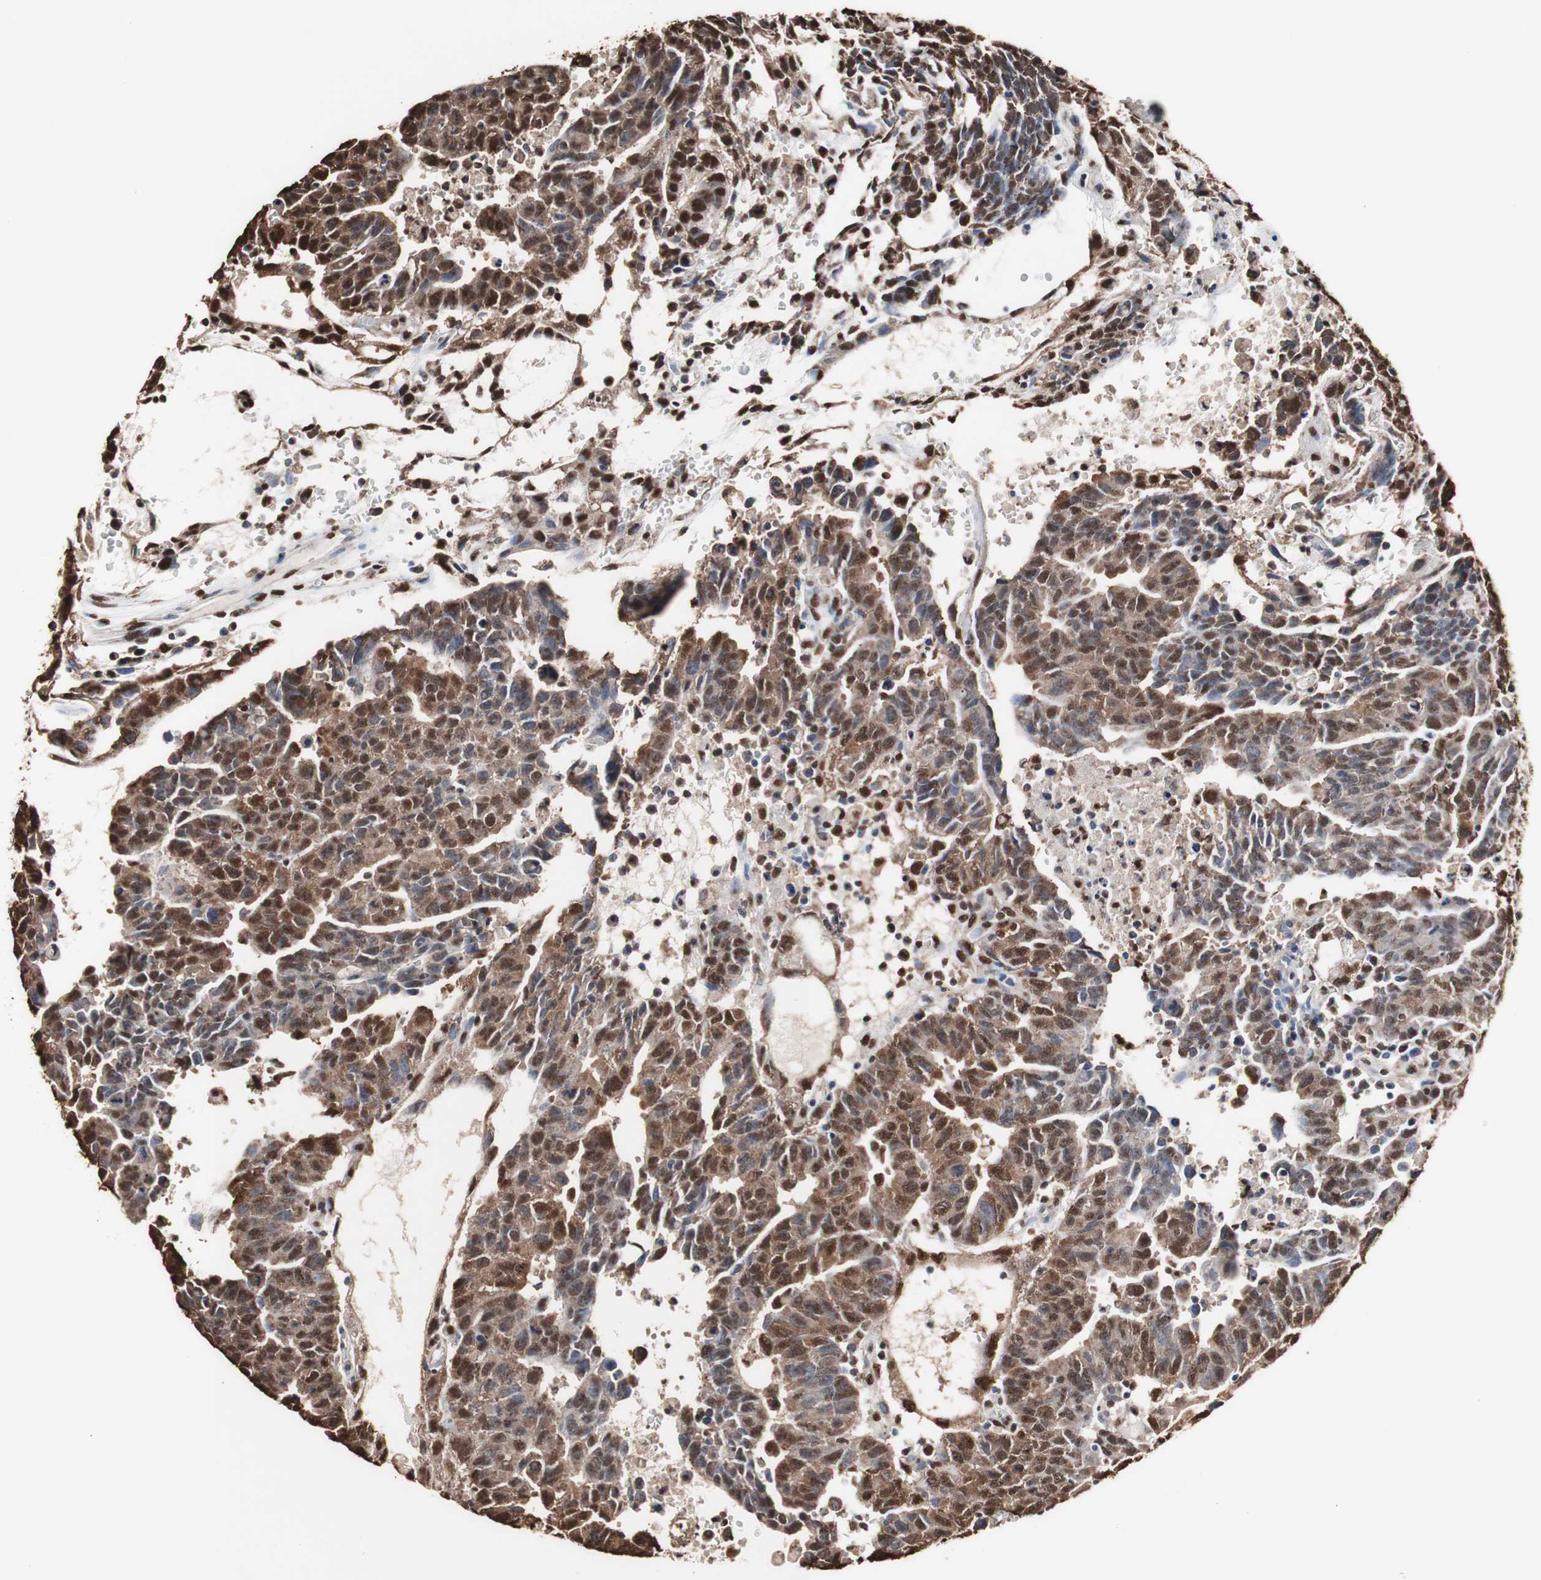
{"staining": {"intensity": "strong", "quantity": ">75%", "location": "cytoplasmic/membranous,nuclear"}, "tissue": "testis cancer", "cell_type": "Tumor cells", "image_type": "cancer", "snomed": [{"axis": "morphology", "description": "Seminoma, NOS"}, {"axis": "morphology", "description": "Carcinoma, Embryonal, NOS"}, {"axis": "topography", "description": "Testis"}], "caption": "Tumor cells reveal strong cytoplasmic/membranous and nuclear positivity in about >75% of cells in testis embryonal carcinoma. (brown staining indicates protein expression, while blue staining denotes nuclei).", "gene": "PIDD1", "patient": {"sex": "male", "age": 52}}